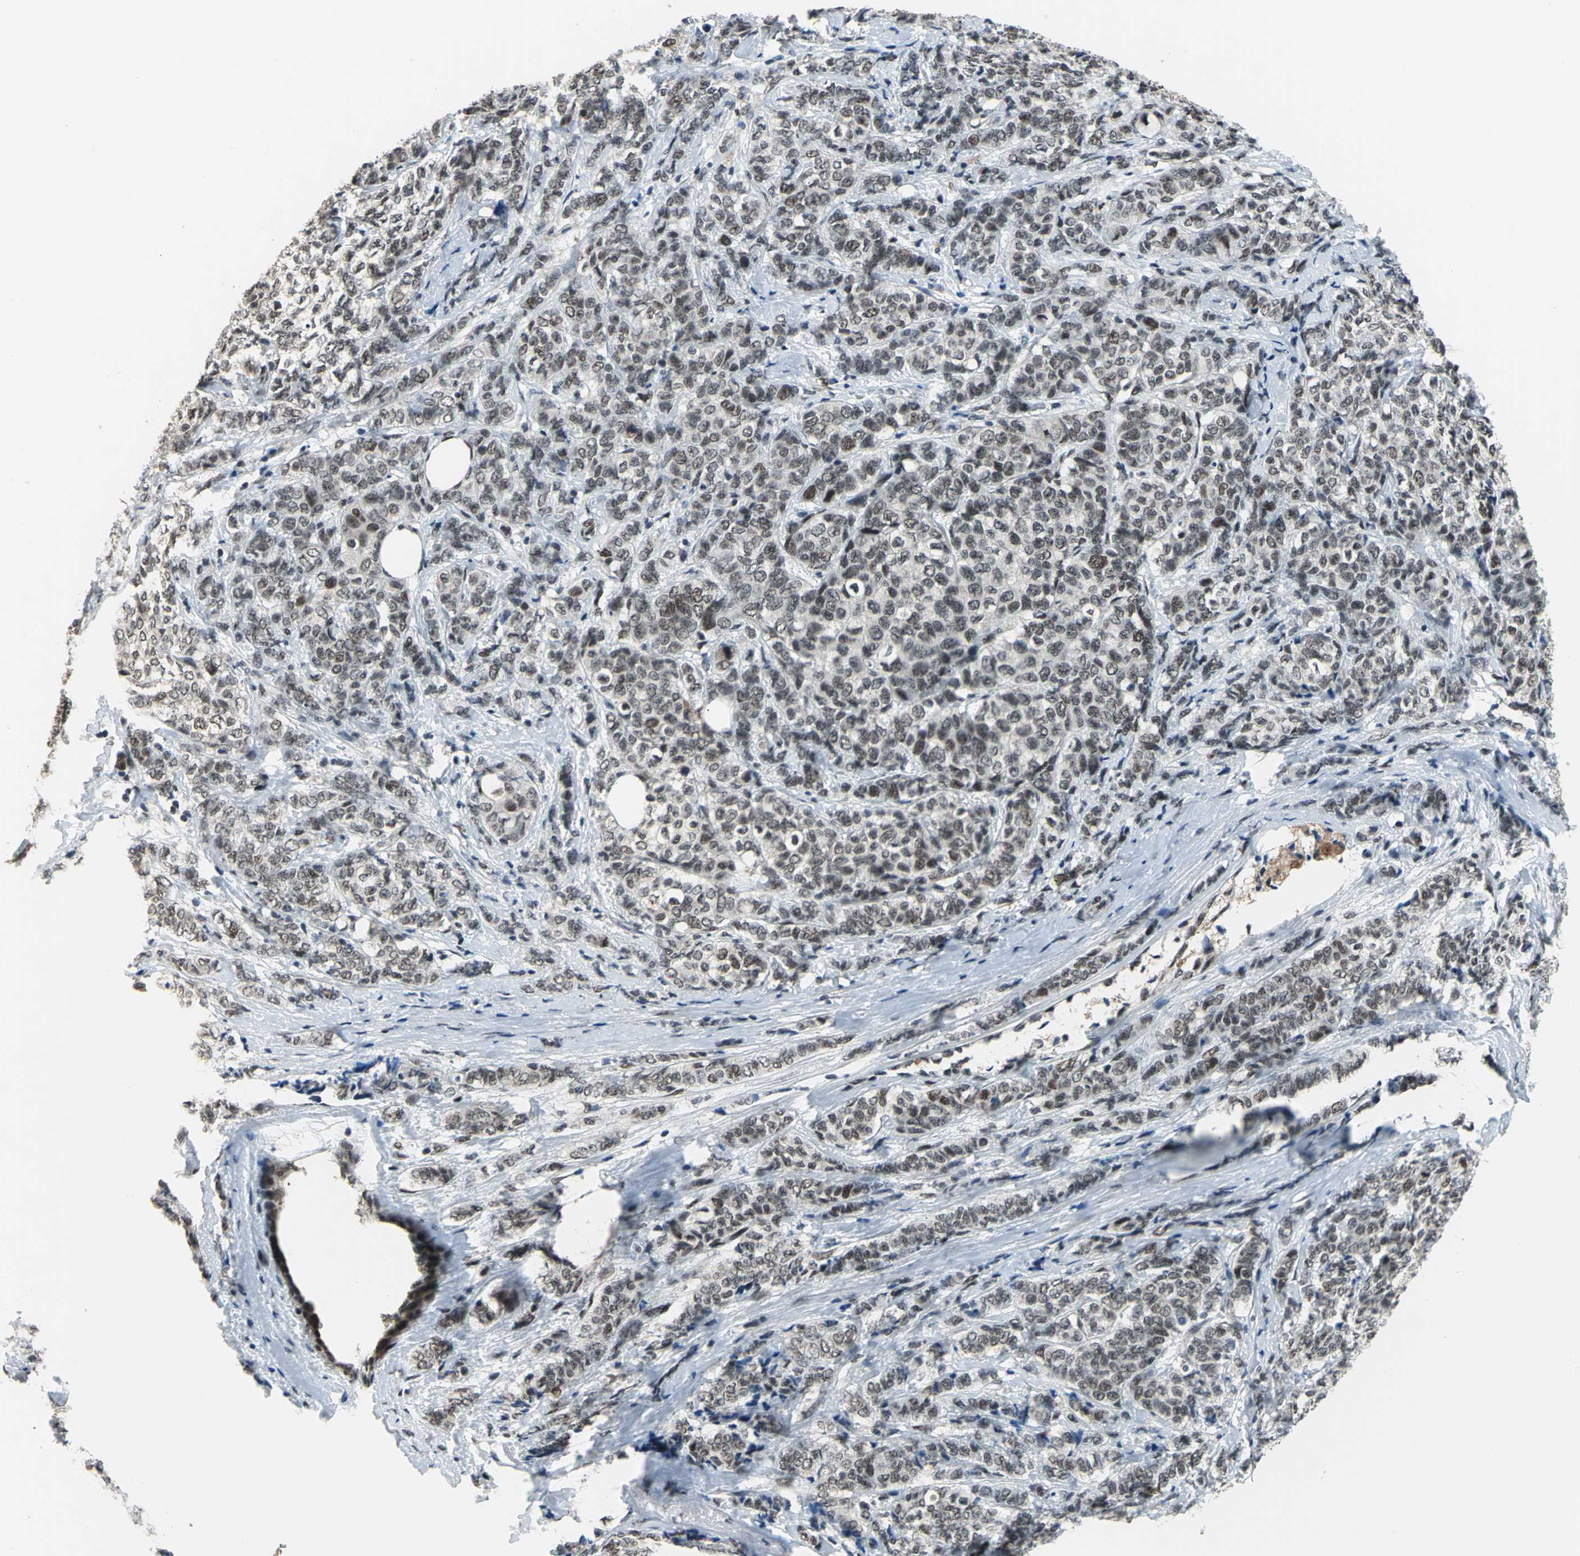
{"staining": {"intensity": "weak", "quantity": ">75%", "location": "nuclear"}, "tissue": "breast cancer", "cell_type": "Tumor cells", "image_type": "cancer", "snomed": [{"axis": "morphology", "description": "Lobular carcinoma"}, {"axis": "topography", "description": "Breast"}], "caption": "IHC photomicrograph of neoplastic tissue: human breast cancer (lobular carcinoma) stained using IHC reveals low levels of weak protein expression localized specifically in the nuclear of tumor cells, appearing as a nuclear brown color.", "gene": "ELF2", "patient": {"sex": "female", "age": 60}}